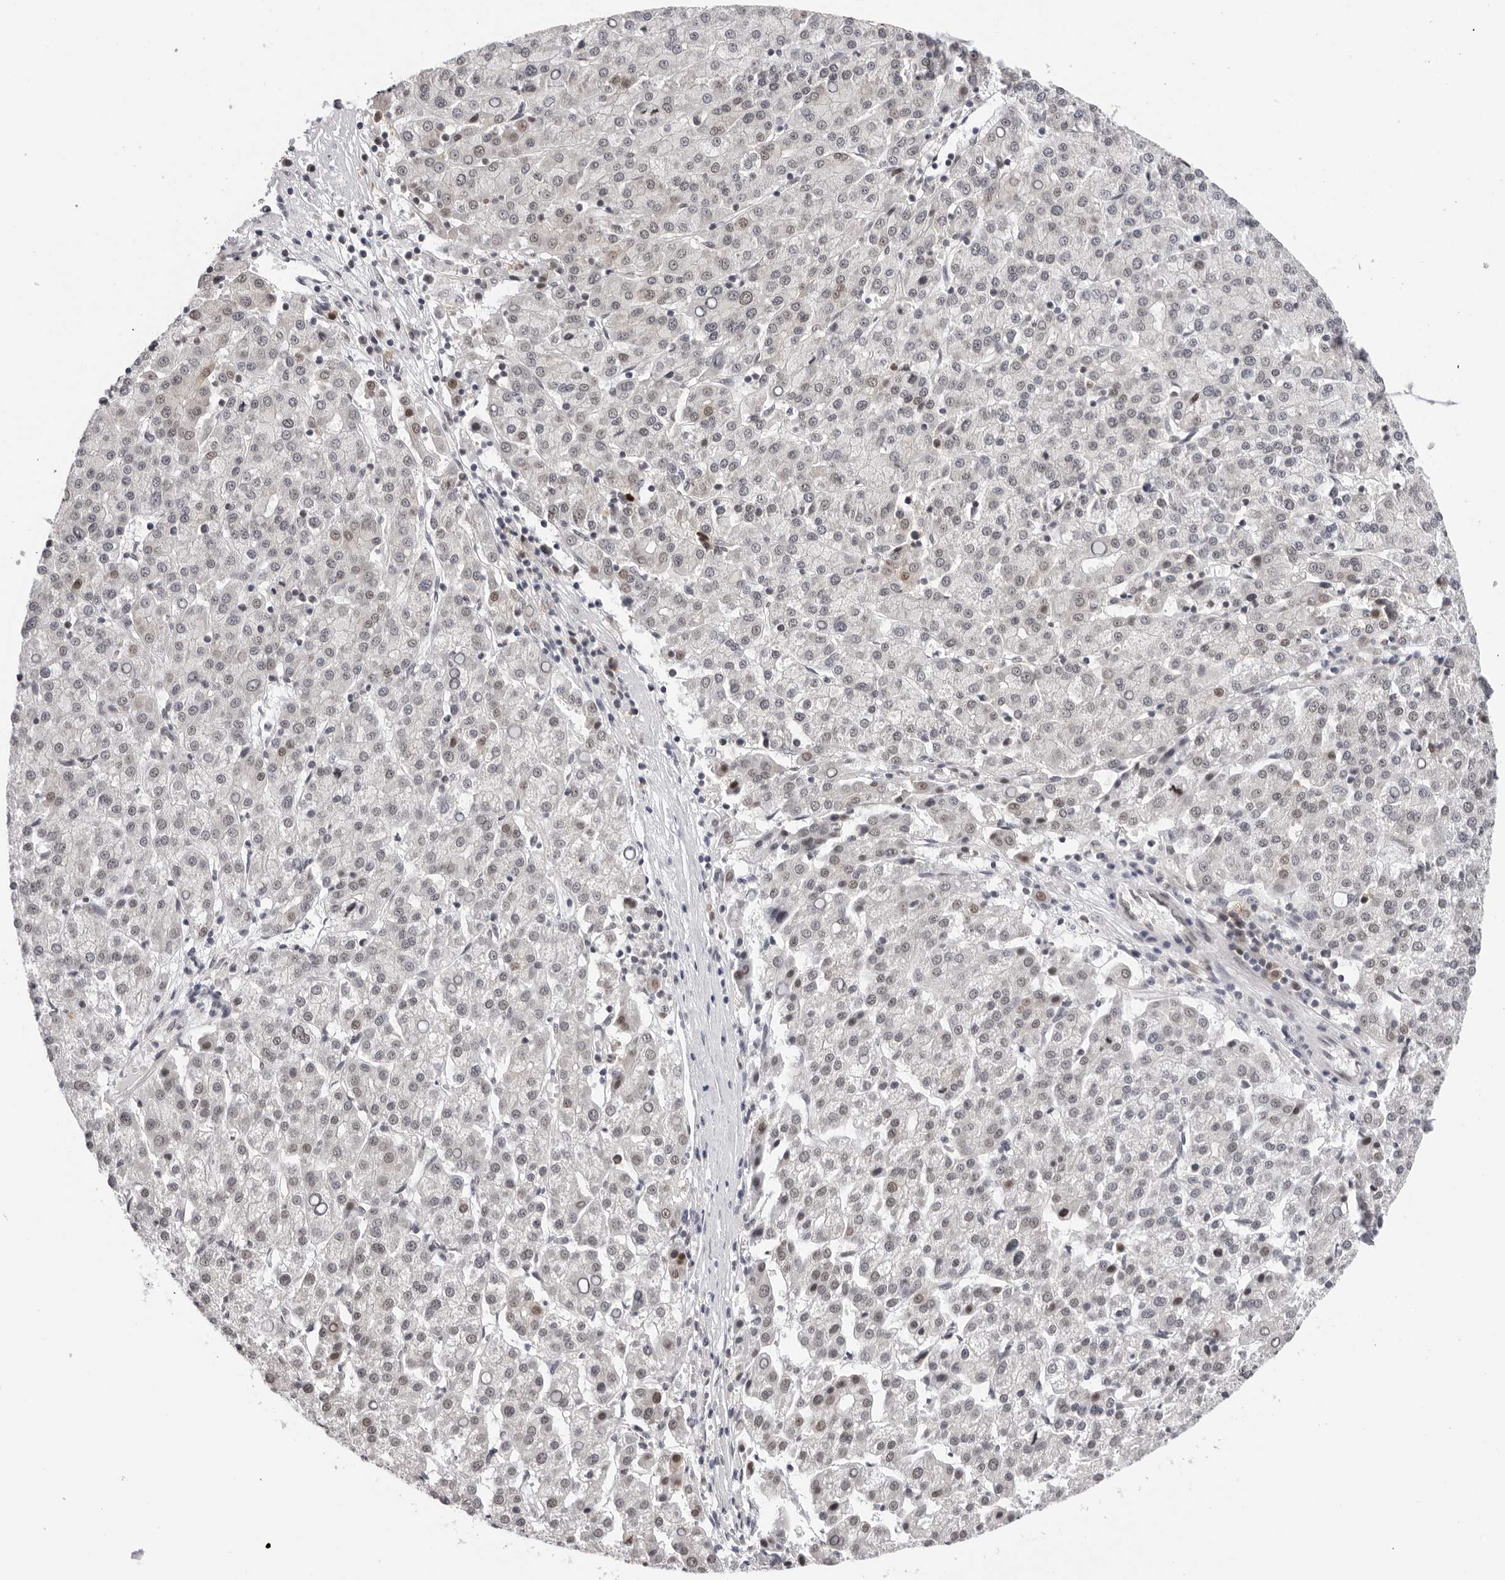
{"staining": {"intensity": "negative", "quantity": "none", "location": "none"}, "tissue": "liver cancer", "cell_type": "Tumor cells", "image_type": "cancer", "snomed": [{"axis": "morphology", "description": "Carcinoma, Hepatocellular, NOS"}, {"axis": "topography", "description": "Liver"}], "caption": "Immunohistochemistry (IHC) of human hepatocellular carcinoma (liver) reveals no staining in tumor cells.", "gene": "WDR77", "patient": {"sex": "female", "age": 58}}